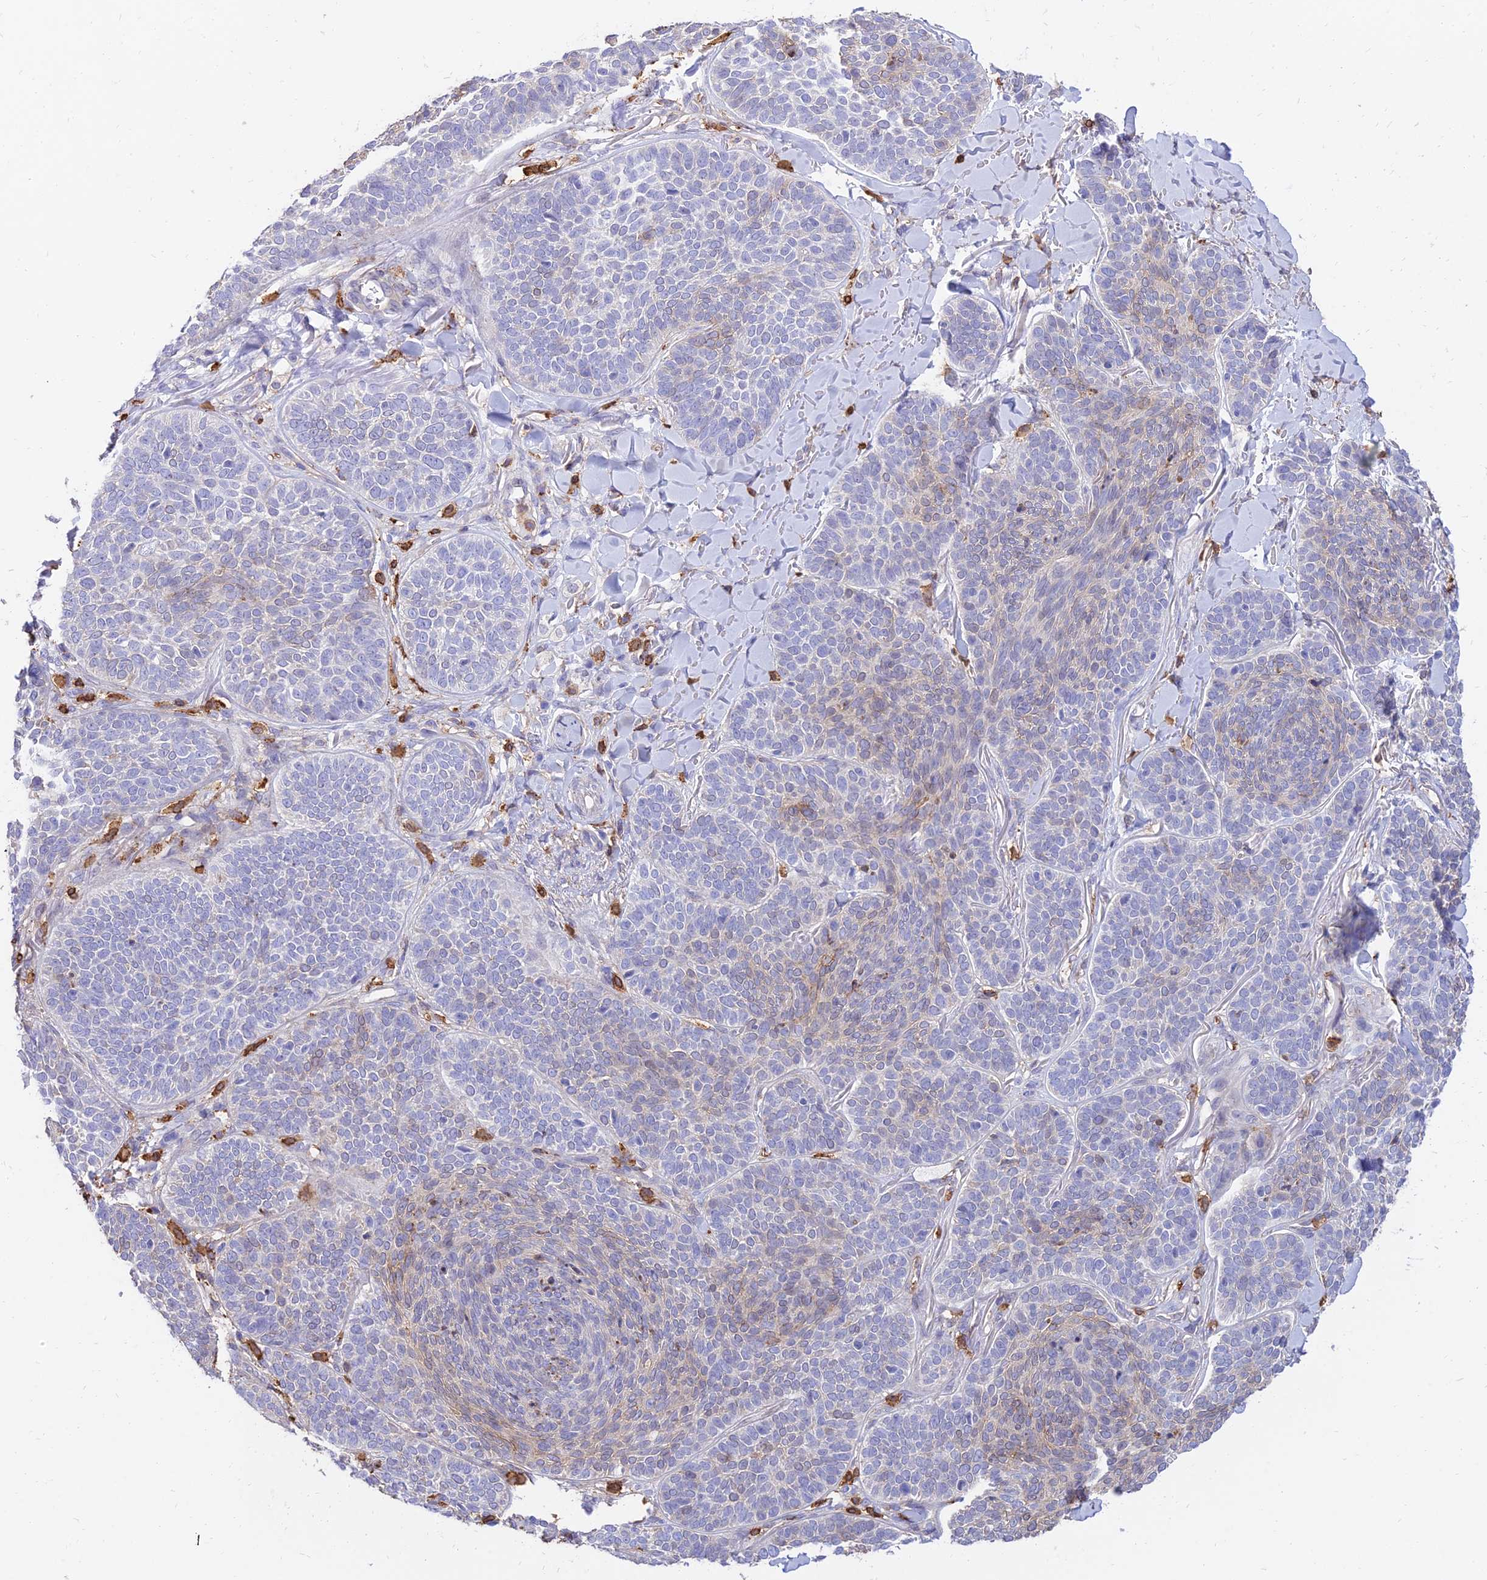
{"staining": {"intensity": "negative", "quantity": "none", "location": "none"}, "tissue": "skin cancer", "cell_type": "Tumor cells", "image_type": "cancer", "snomed": [{"axis": "morphology", "description": "Basal cell carcinoma"}, {"axis": "topography", "description": "Skin"}], "caption": "Immunohistochemistry of skin basal cell carcinoma shows no staining in tumor cells.", "gene": "SREK1IP1", "patient": {"sex": "male", "age": 85}}